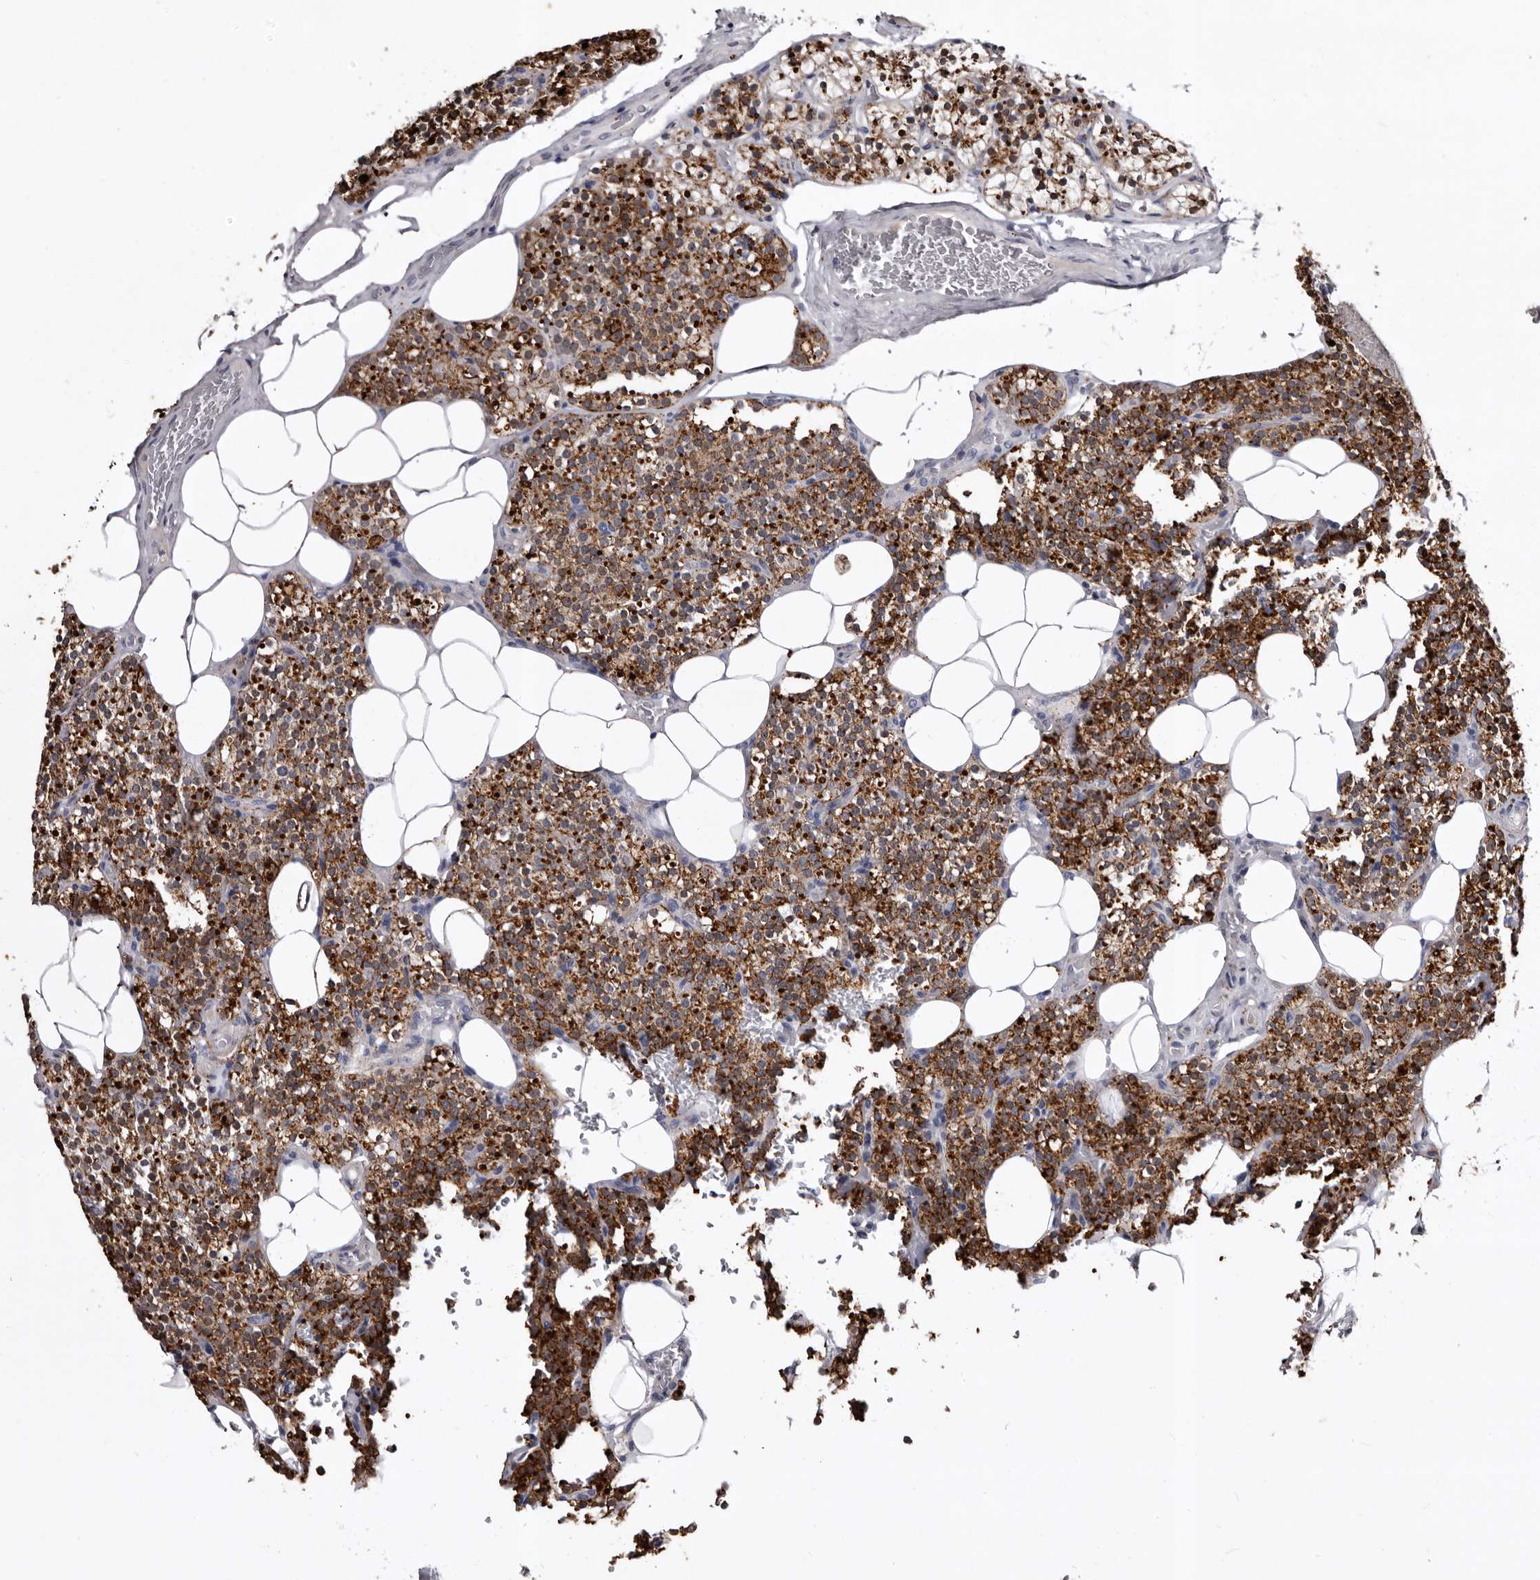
{"staining": {"intensity": "moderate", "quantity": ">75%", "location": "cytoplasmic/membranous"}, "tissue": "parathyroid gland", "cell_type": "Glandular cells", "image_type": "normal", "snomed": [{"axis": "morphology", "description": "Normal tissue, NOS"}, {"axis": "morphology", "description": "Inflammation chronic"}, {"axis": "morphology", "description": "Goiter, colloid"}, {"axis": "topography", "description": "Thyroid gland"}, {"axis": "topography", "description": "Parathyroid gland"}], "caption": "Normal parathyroid gland reveals moderate cytoplasmic/membranous staining in approximately >75% of glandular cells, visualized by immunohistochemistry. (DAB IHC with brightfield microscopy, high magnification).", "gene": "SLC10A4", "patient": {"sex": "male", "age": 65}}